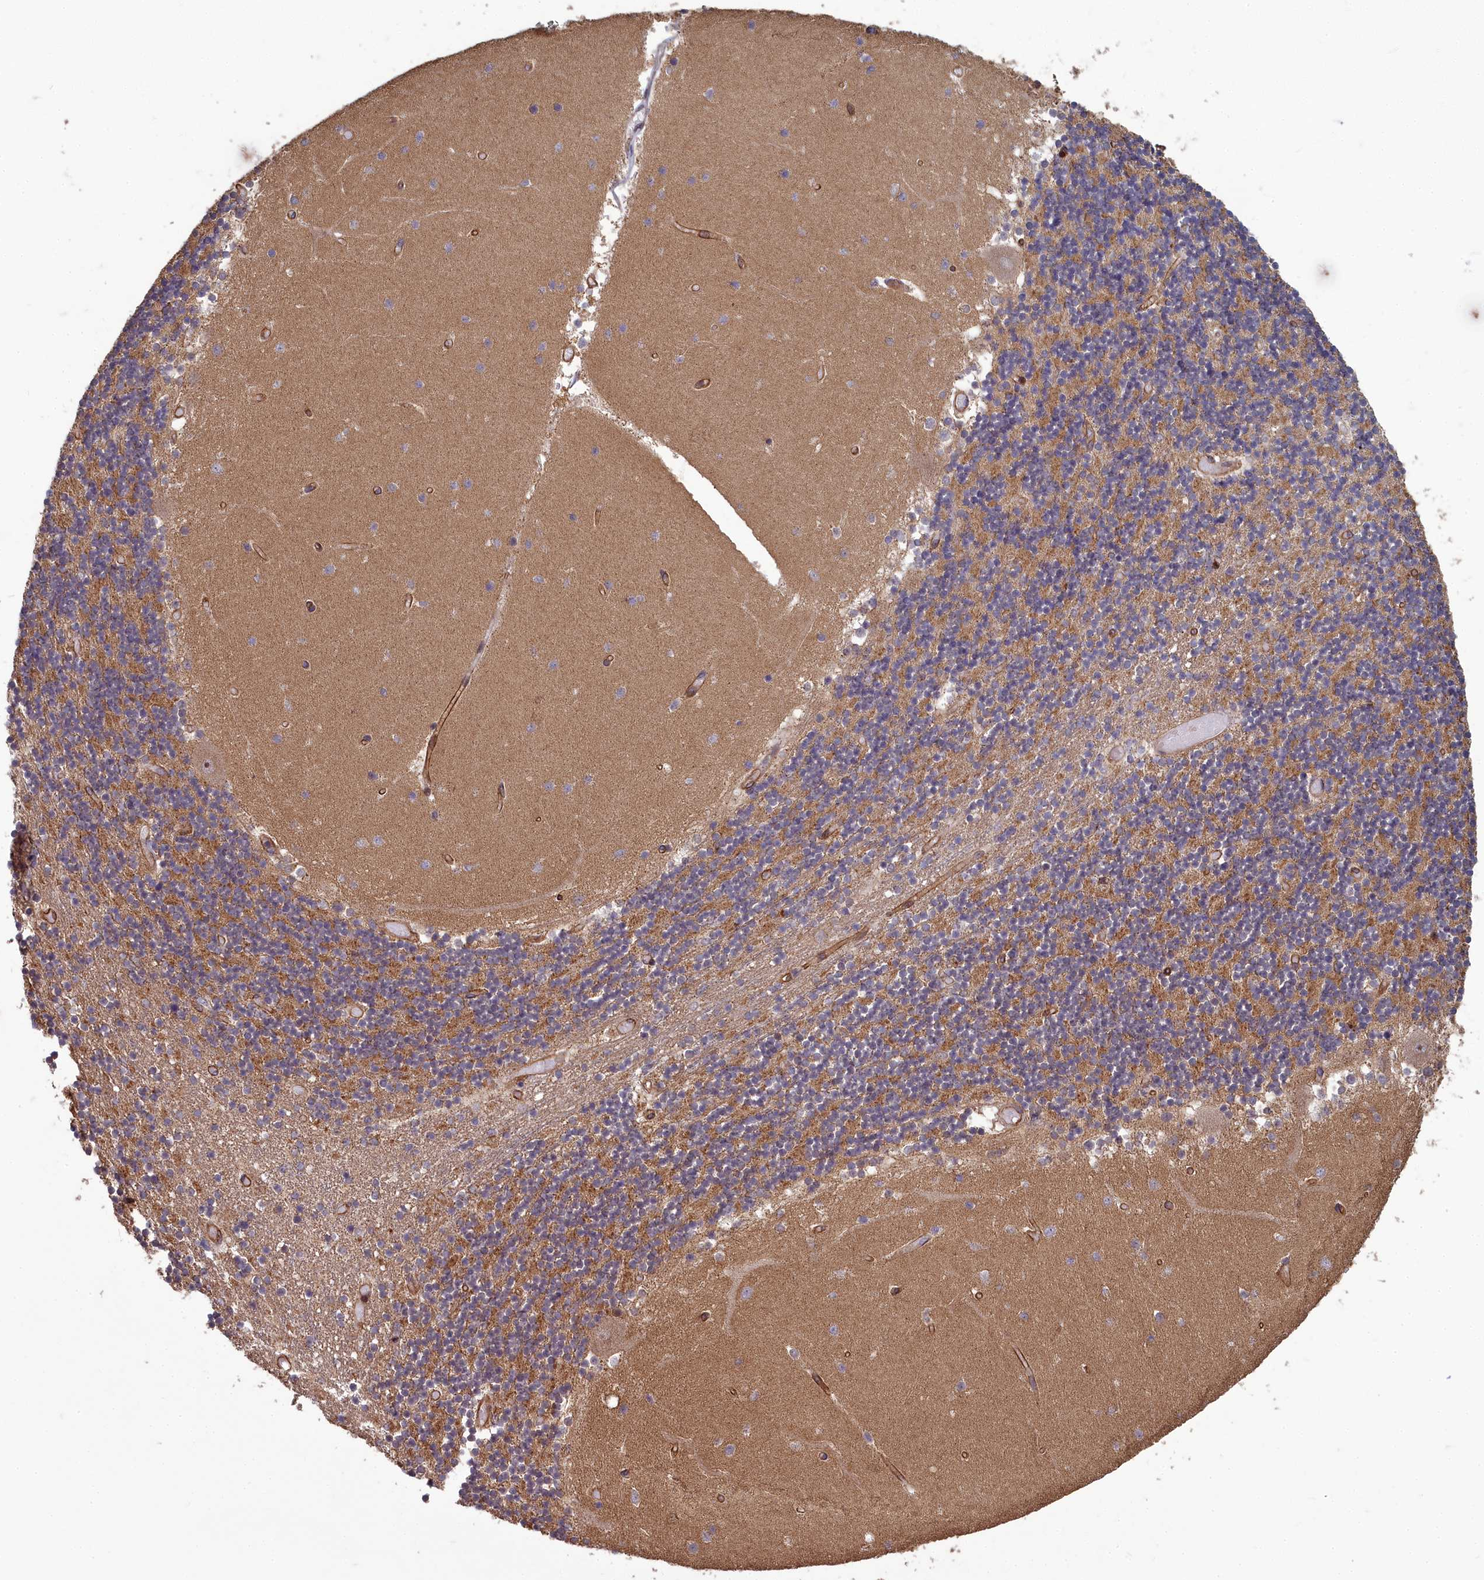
{"staining": {"intensity": "moderate", "quantity": "25%-75%", "location": "cytoplasmic/membranous"}, "tissue": "cerebellum", "cell_type": "Cells in granular layer", "image_type": "normal", "snomed": [{"axis": "morphology", "description": "Normal tissue, NOS"}, {"axis": "topography", "description": "Cerebellum"}], "caption": "Immunohistochemistry image of unremarkable cerebellum stained for a protein (brown), which exhibits medium levels of moderate cytoplasmic/membranous positivity in about 25%-75% of cells in granular layer.", "gene": "TSPYL4", "patient": {"sex": "female", "age": 28}}